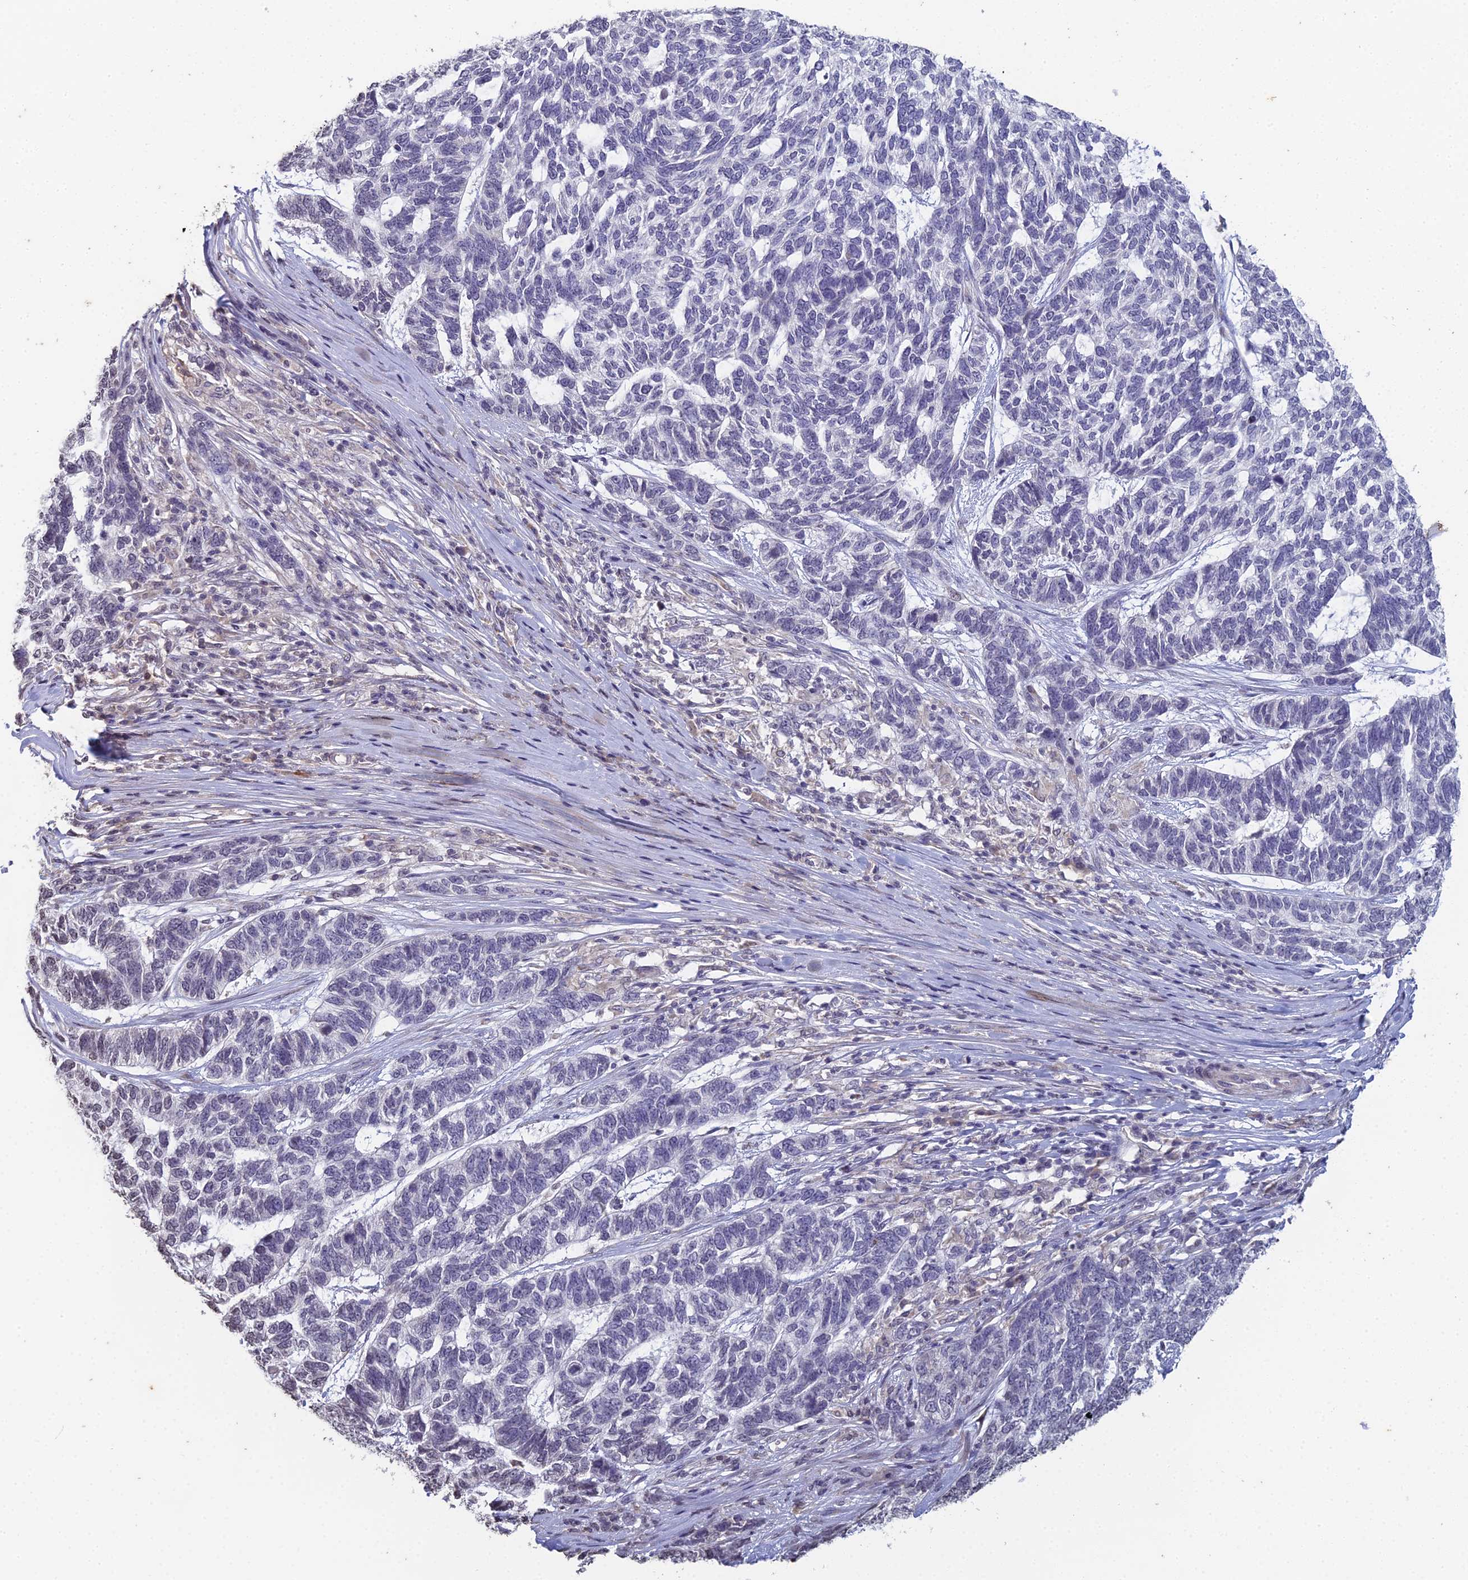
{"staining": {"intensity": "negative", "quantity": "none", "location": "none"}, "tissue": "skin cancer", "cell_type": "Tumor cells", "image_type": "cancer", "snomed": [{"axis": "morphology", "description": "Basal cell carcinoma"}, {"axis": "topography", "description": "Skin"}], "caption": "This photomicrograph is of basal cell carcinoma (skin) stained with immunohistochemistry to label a protein in brown with the nuclei are counter-stained blue. There is no staining in tumor cells.", "gene": "PRR22", "patient": {"sex": "female", "age": 65}}